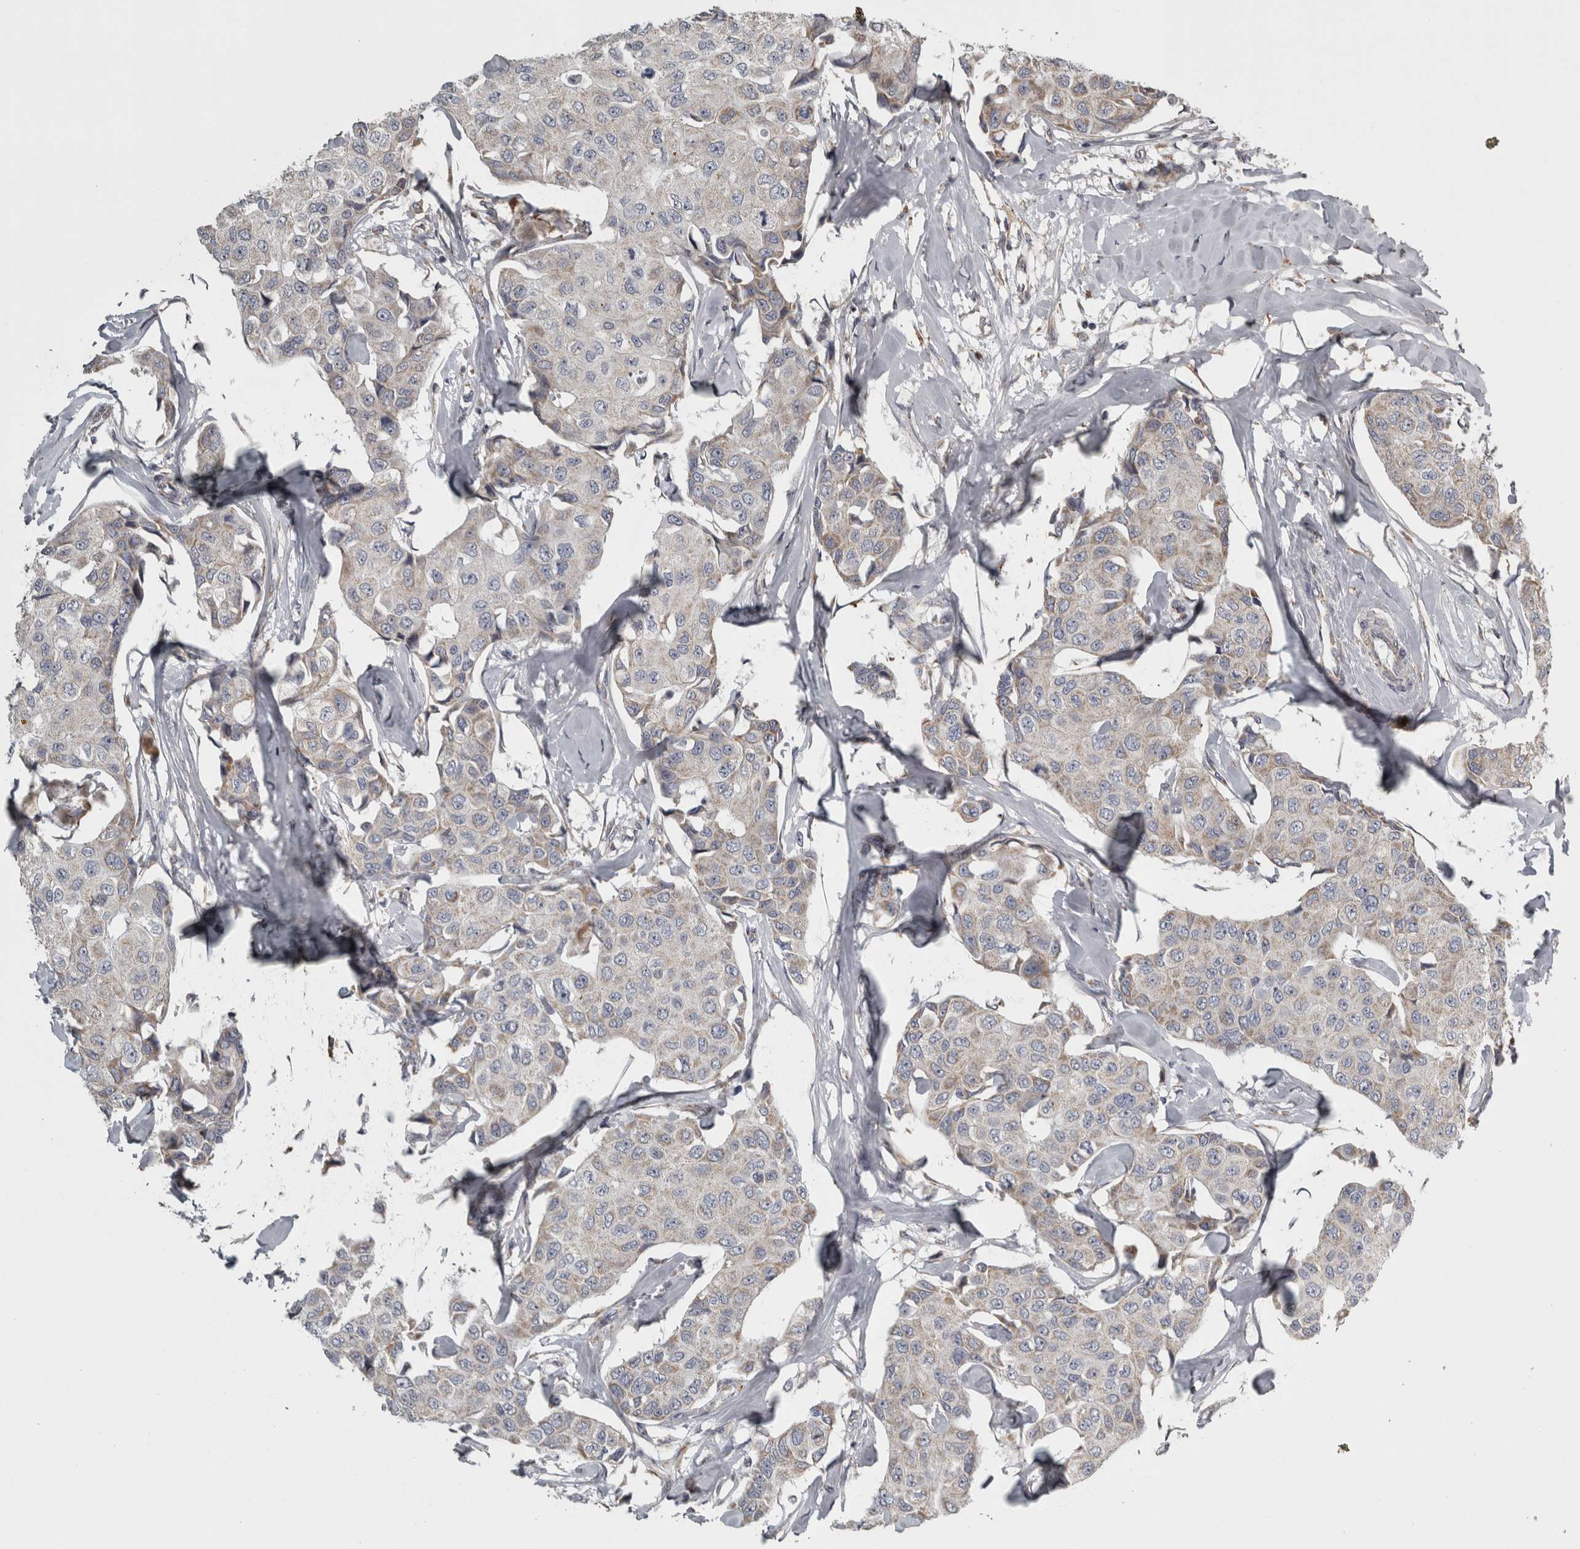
{"staining": {"intensity": "weak", "quantity": "<25%", "location": "cytoplasmic/membranous"}, "tissue": "breast cancer", "cell_type": "Tumor cells", "image_type": "cancer", "snomed": [{"axis": "morphology", "description": "Duct carcinoma"}, {"axis": "topography", "description": "Breast"}], "caption": "The immunohistochemistry (IHC) photomicrograph has no significant staining in tumor cells of breast invasive ductal carcinoma tissue. (Brightfield microscopy of DAB immunohistochemistry (IHC) at high magnification).", "gene": "FRK", "patient": {"sex": "female", "age": 80}}